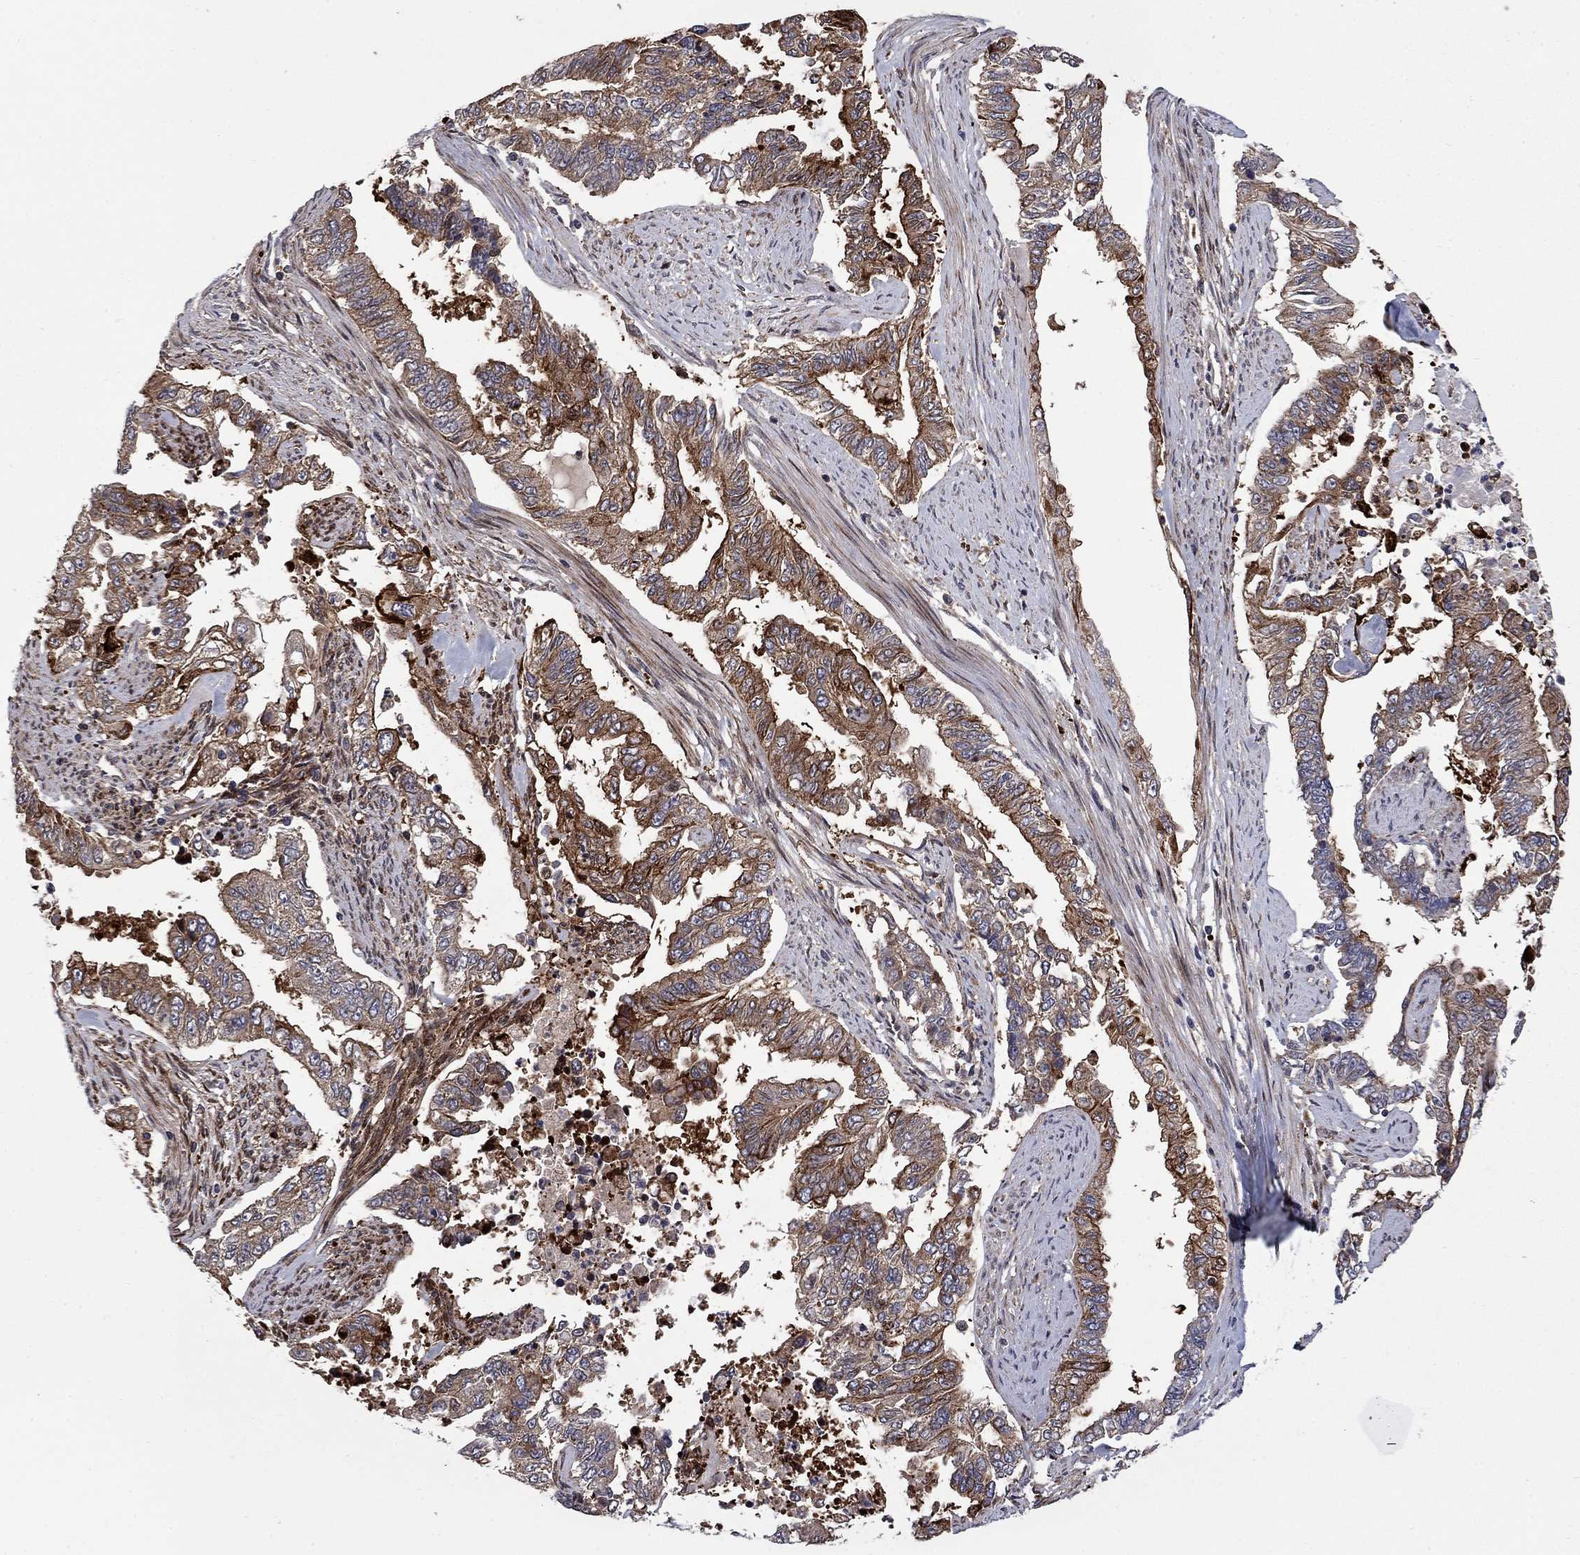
{"staining": {"intensity": "strong", "quantity": "<25%", "location": "cytoplasmic/membranous"}, "tissue": "endometrial cancer", "cell_type": "Tumor cells", "image_type": "cancer", "snomed": [{"axis": "morphology", "description": "Adenocarcinoma, NOS"}, {"axis": "topography", "description": "Uterus"}], "caption": "Endometrial cancer (adenocarcinoma) stained with a brown dye displays strong cytoplasmic/membranous positive expression in approximately <25% of tumor cells.", "gene": "HDAC4", "patient": {"sex": "female", "age": 59}}